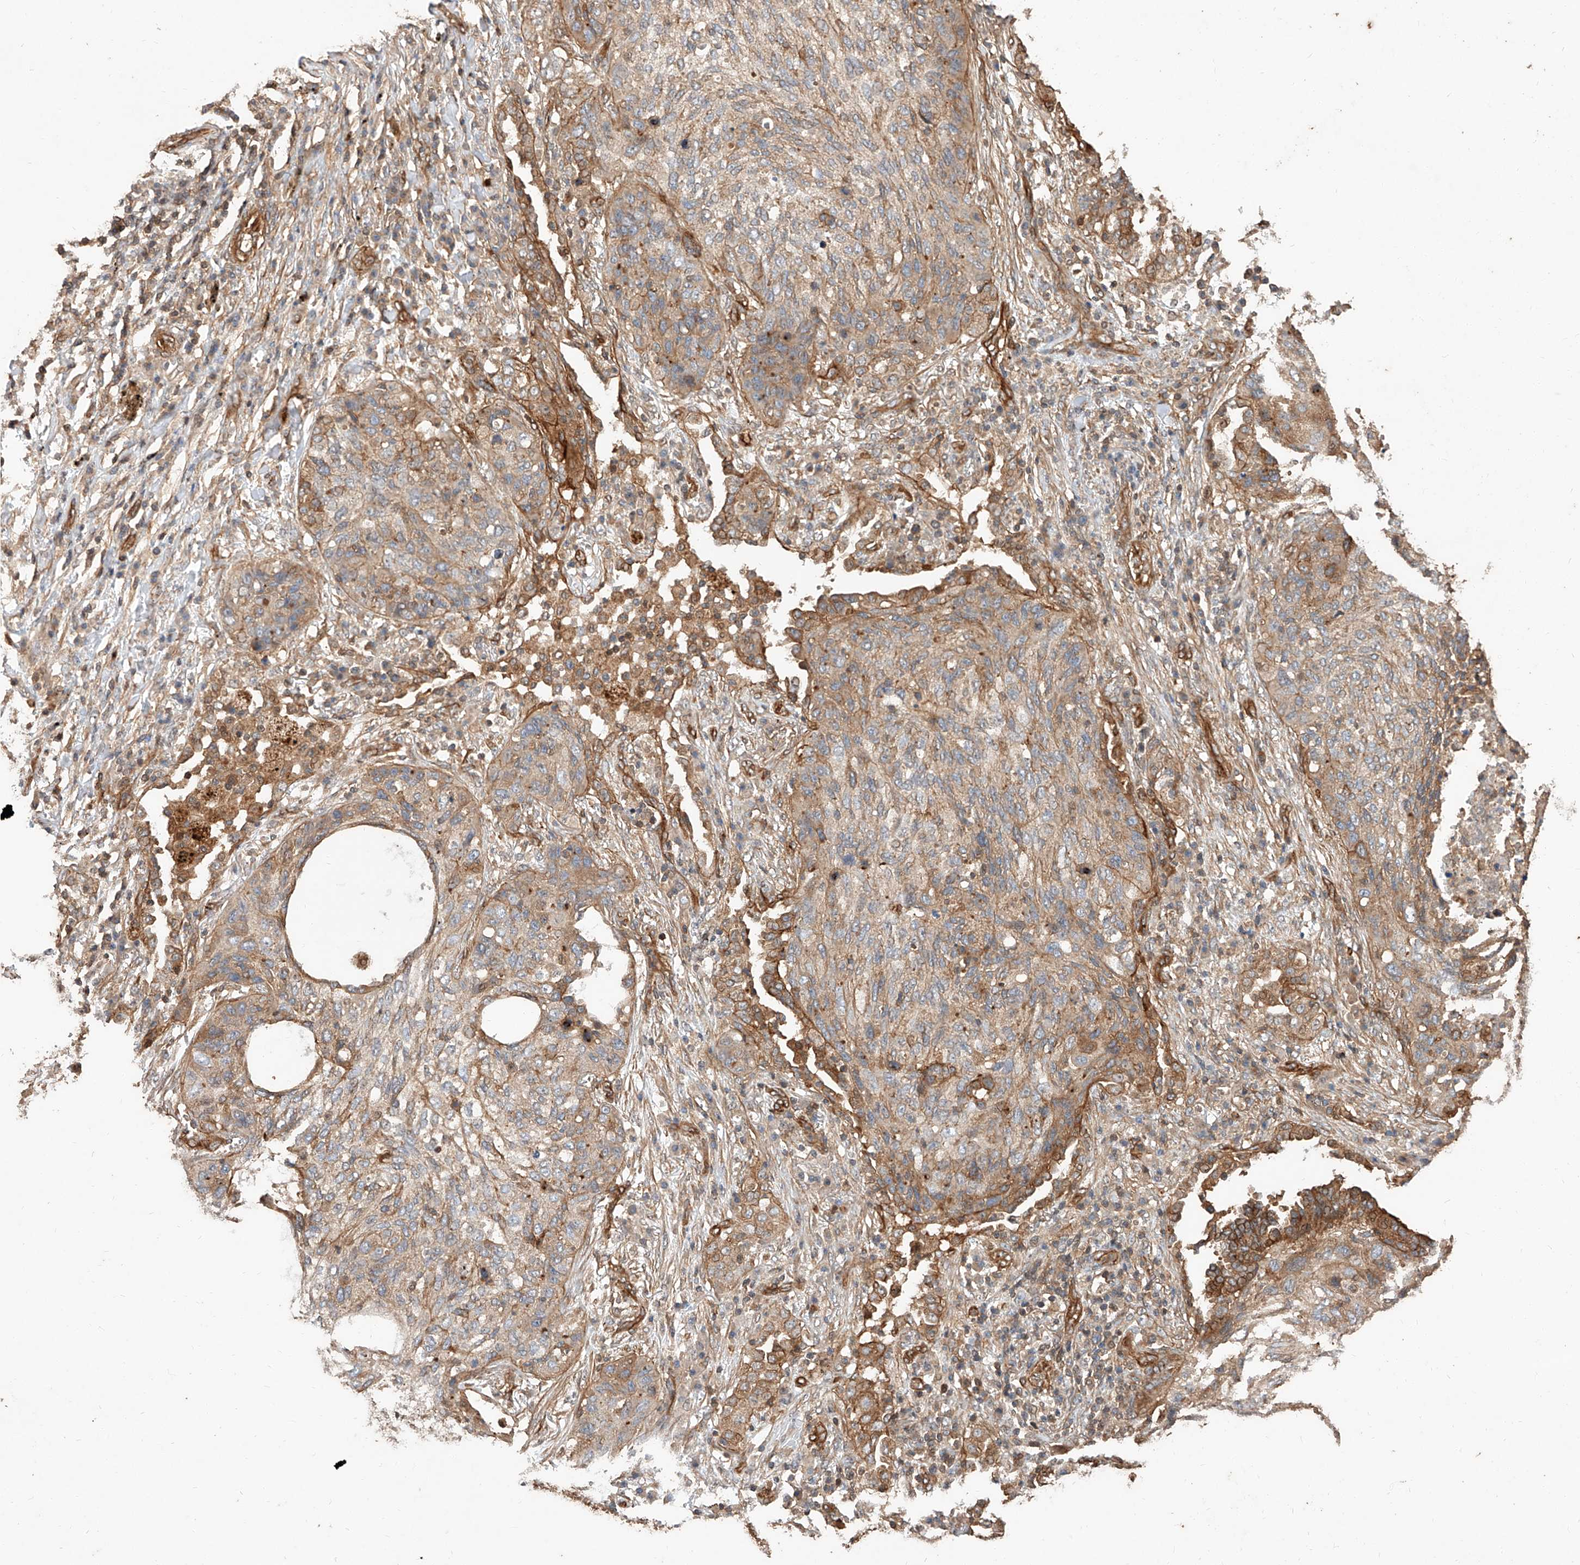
{"staining": {"intensity": "moderate", "quantity": "25%-75%", "location": "cytoplasmic/membranous"}, "tissue": "lung cancer", "cell_type": "Tumor cells", "image_type": "cancer", "snomed": [{"axis": "morphology", "description": "Squamous cell carcinoma, NOS"}, {"axis": "topography", "description": "Lung"}], "caption": "An immunohistochemistry micrograph of neoplastic tissue is shown. Protein staining in brown highlights moderate cytoplasmic/membranous positivity in lung cancer (squamous cell carcinoma) within tumor cells. (DAB (3,3'-diaminobenzidine) IHC, brown staining for protein, blue staining for nuclei).", "gene": "GHDC", "patient": {"sex": "female", "age": 63}}